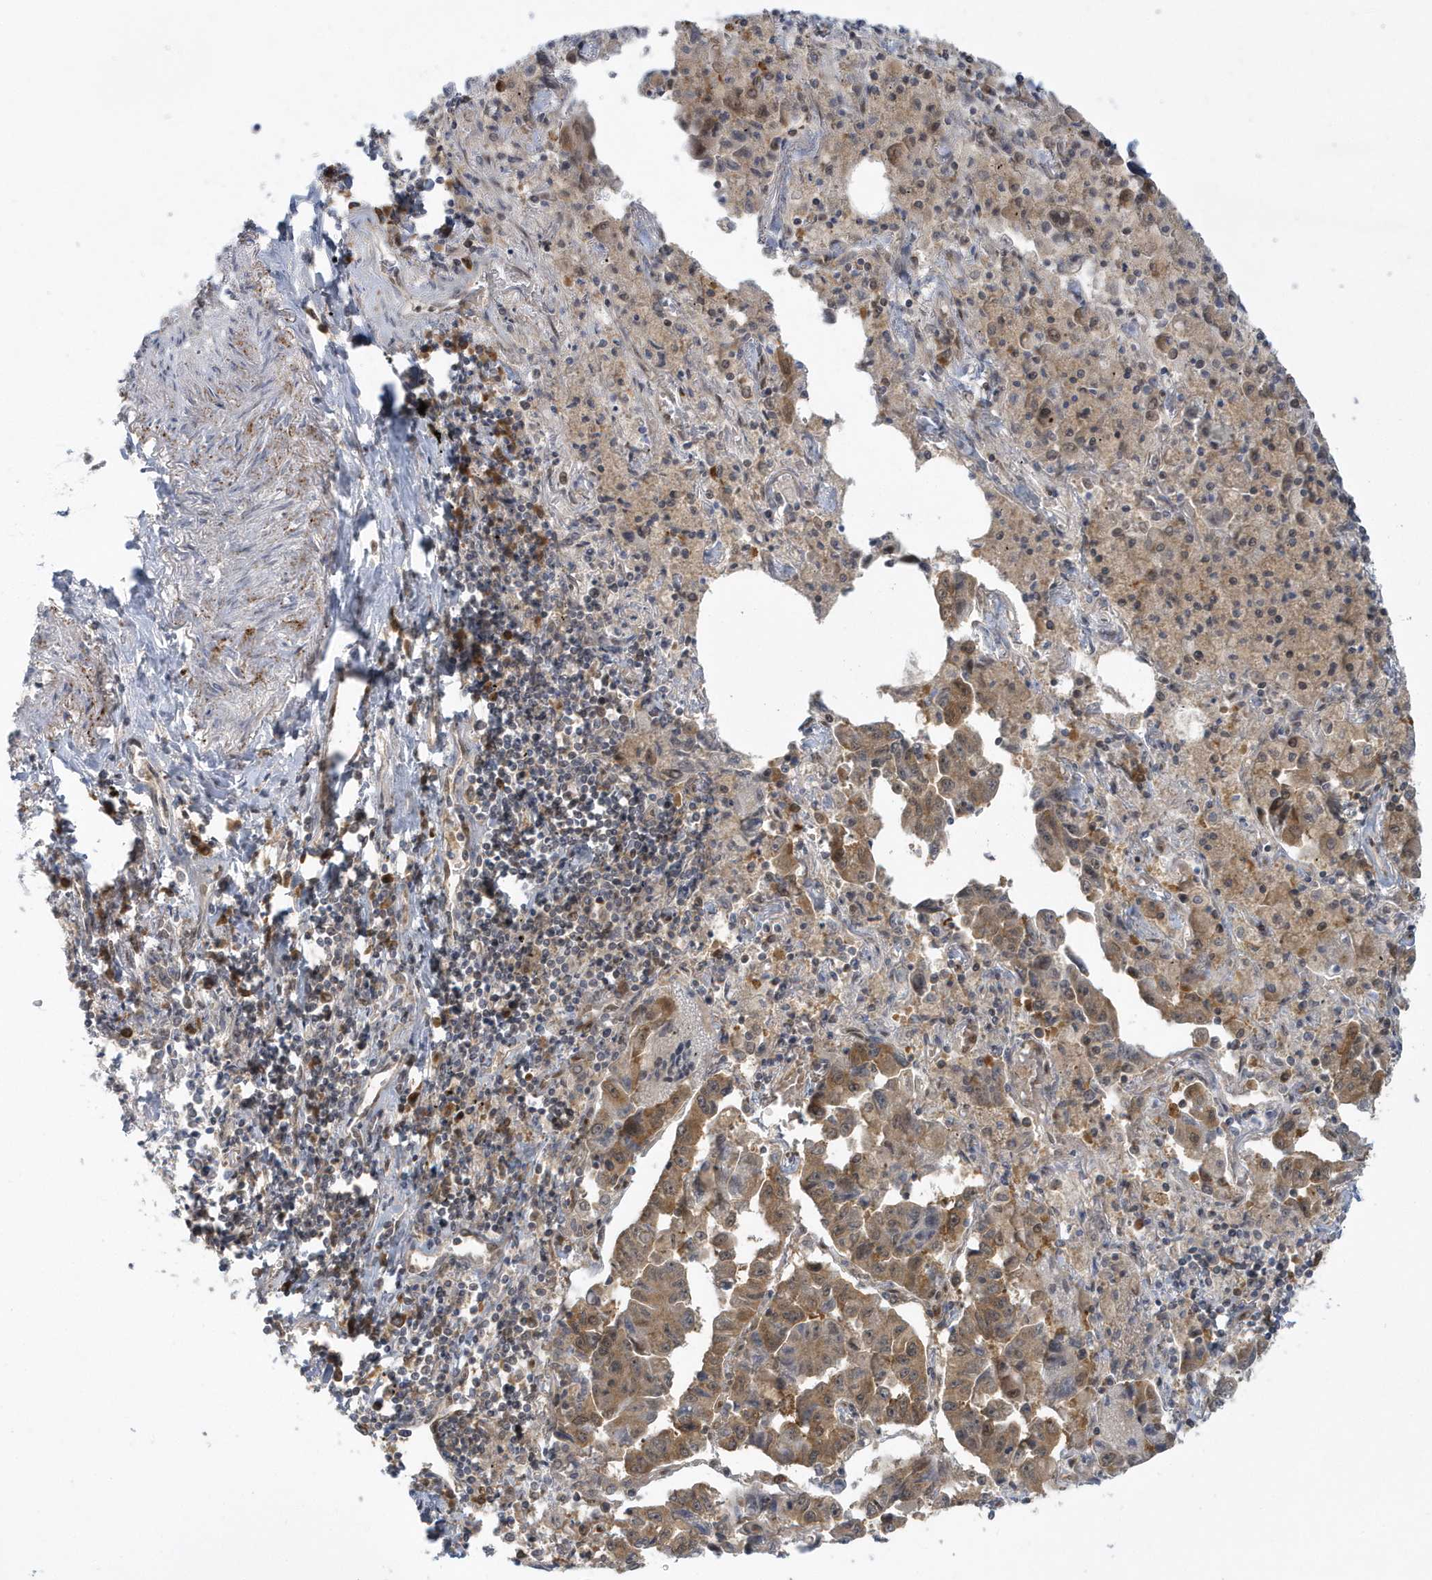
{"staining": {"intensity": "moderate", "quantity": ">75%", "location": "cytoplasmic/membranous"}, "tissue": "lung cancer", "cell_type": "Tumor cells", "image_type": "cancer", "snomed": [{"axis": "morphology", "description": "Adenocarcinoma, NOS"}, {"axis": "topography", "description": "Lung"}], "caption": "Protein analysis of lung adenocarcinoma tissue displays moderate cytoplasmic/membranous staining in about >75% of tumor cells.", "gene": "ATG4A", "patient": {"sex": "female", "age": 51}}